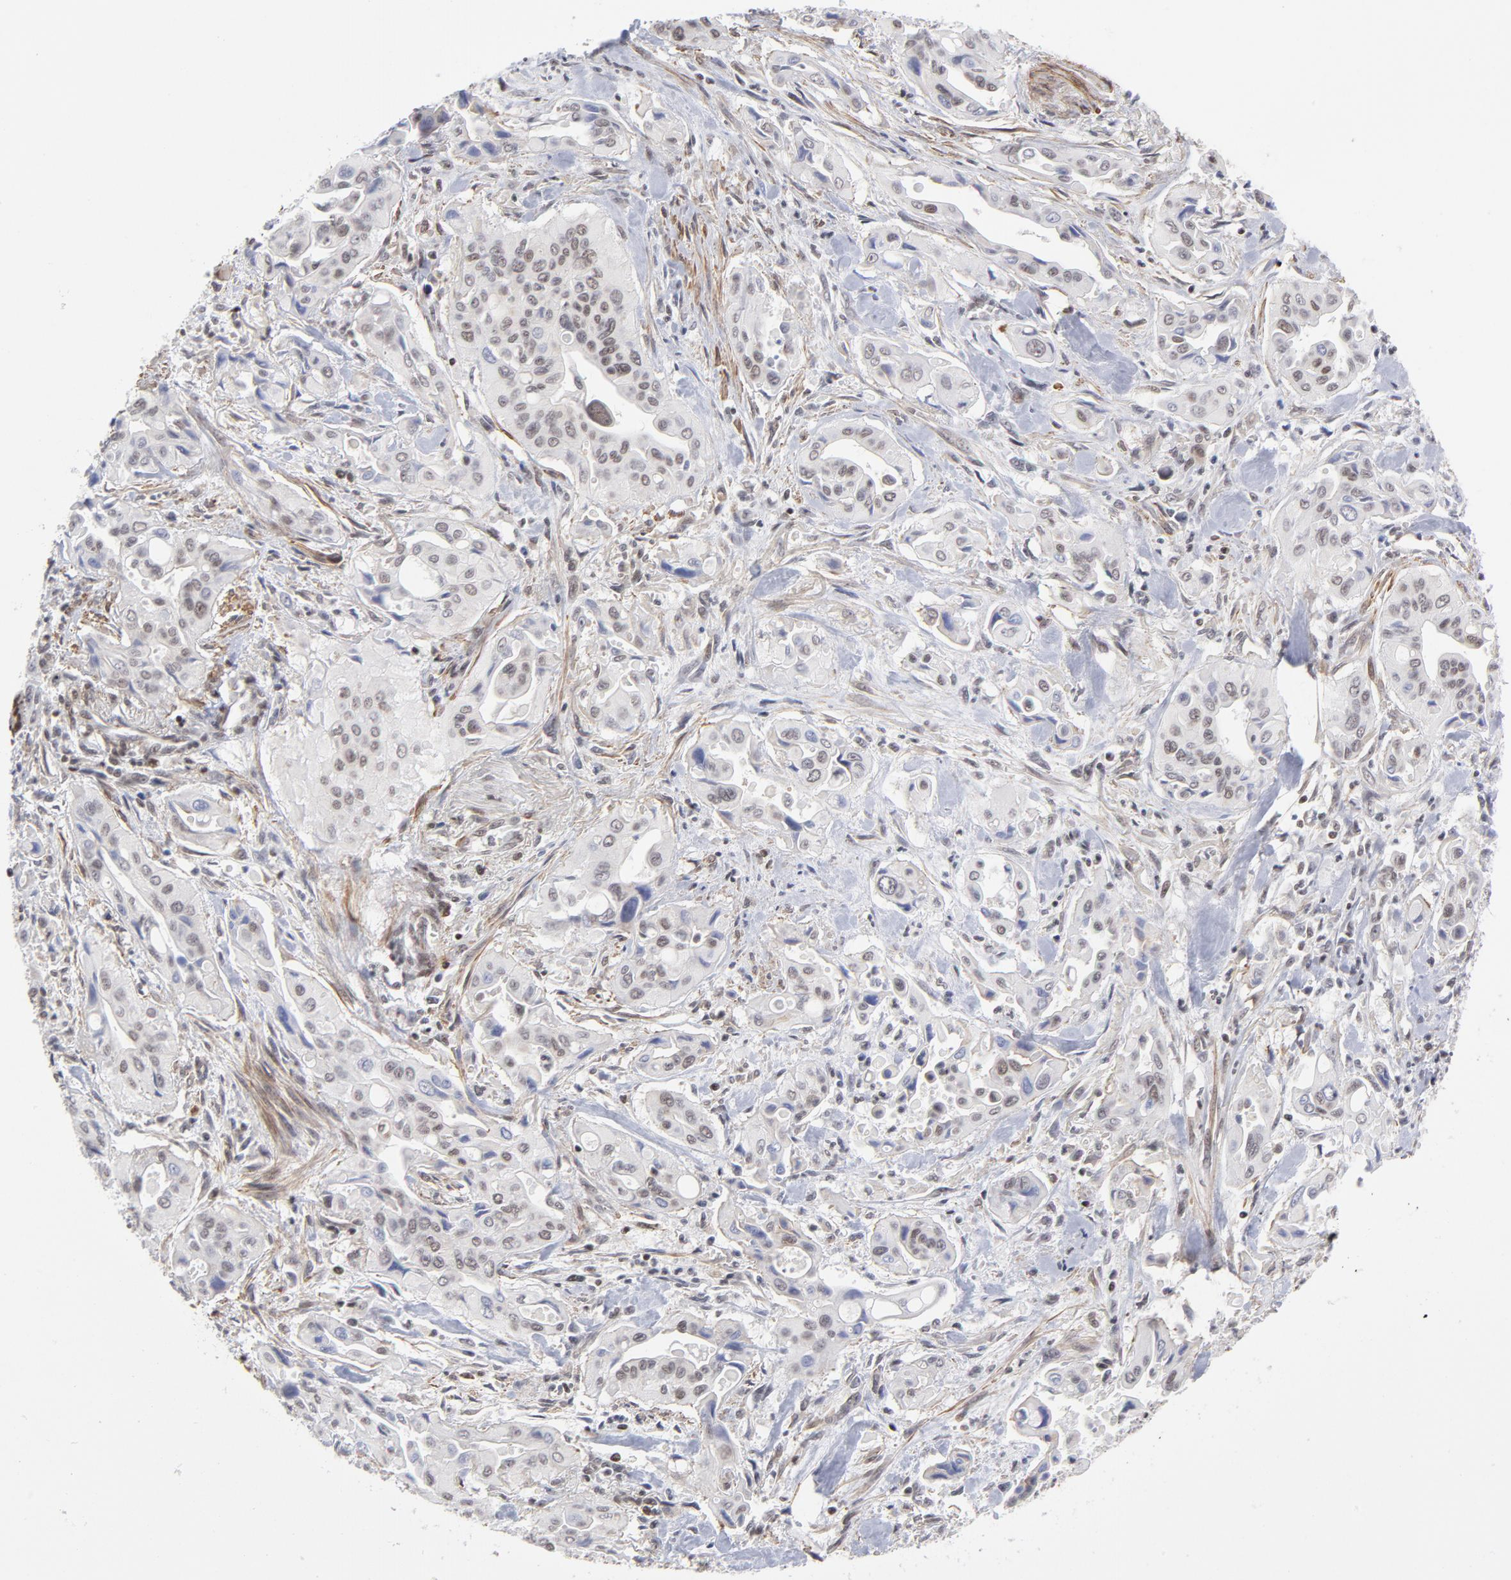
{"staining": {"intensity": "weak", "quantity": "25%-75%", "location": "nuclear"}, "tissue": "pancreatic cancer", "cell_type": "Tumor cells", "image_type": "cancer", "snomed": [{"axis": "morphology", "description": "Adenocarcinoma, NOS"}, {"axis": "topography", "description": "Pancreas"}], "caption": "DAB immunohistochemical staining of human pancreatic cancer reveals weak nuclear protein staining in about 25%-75% of tumor cells.", "gene": "CTCF", "patient": {"sex": "male", "age": 77}}